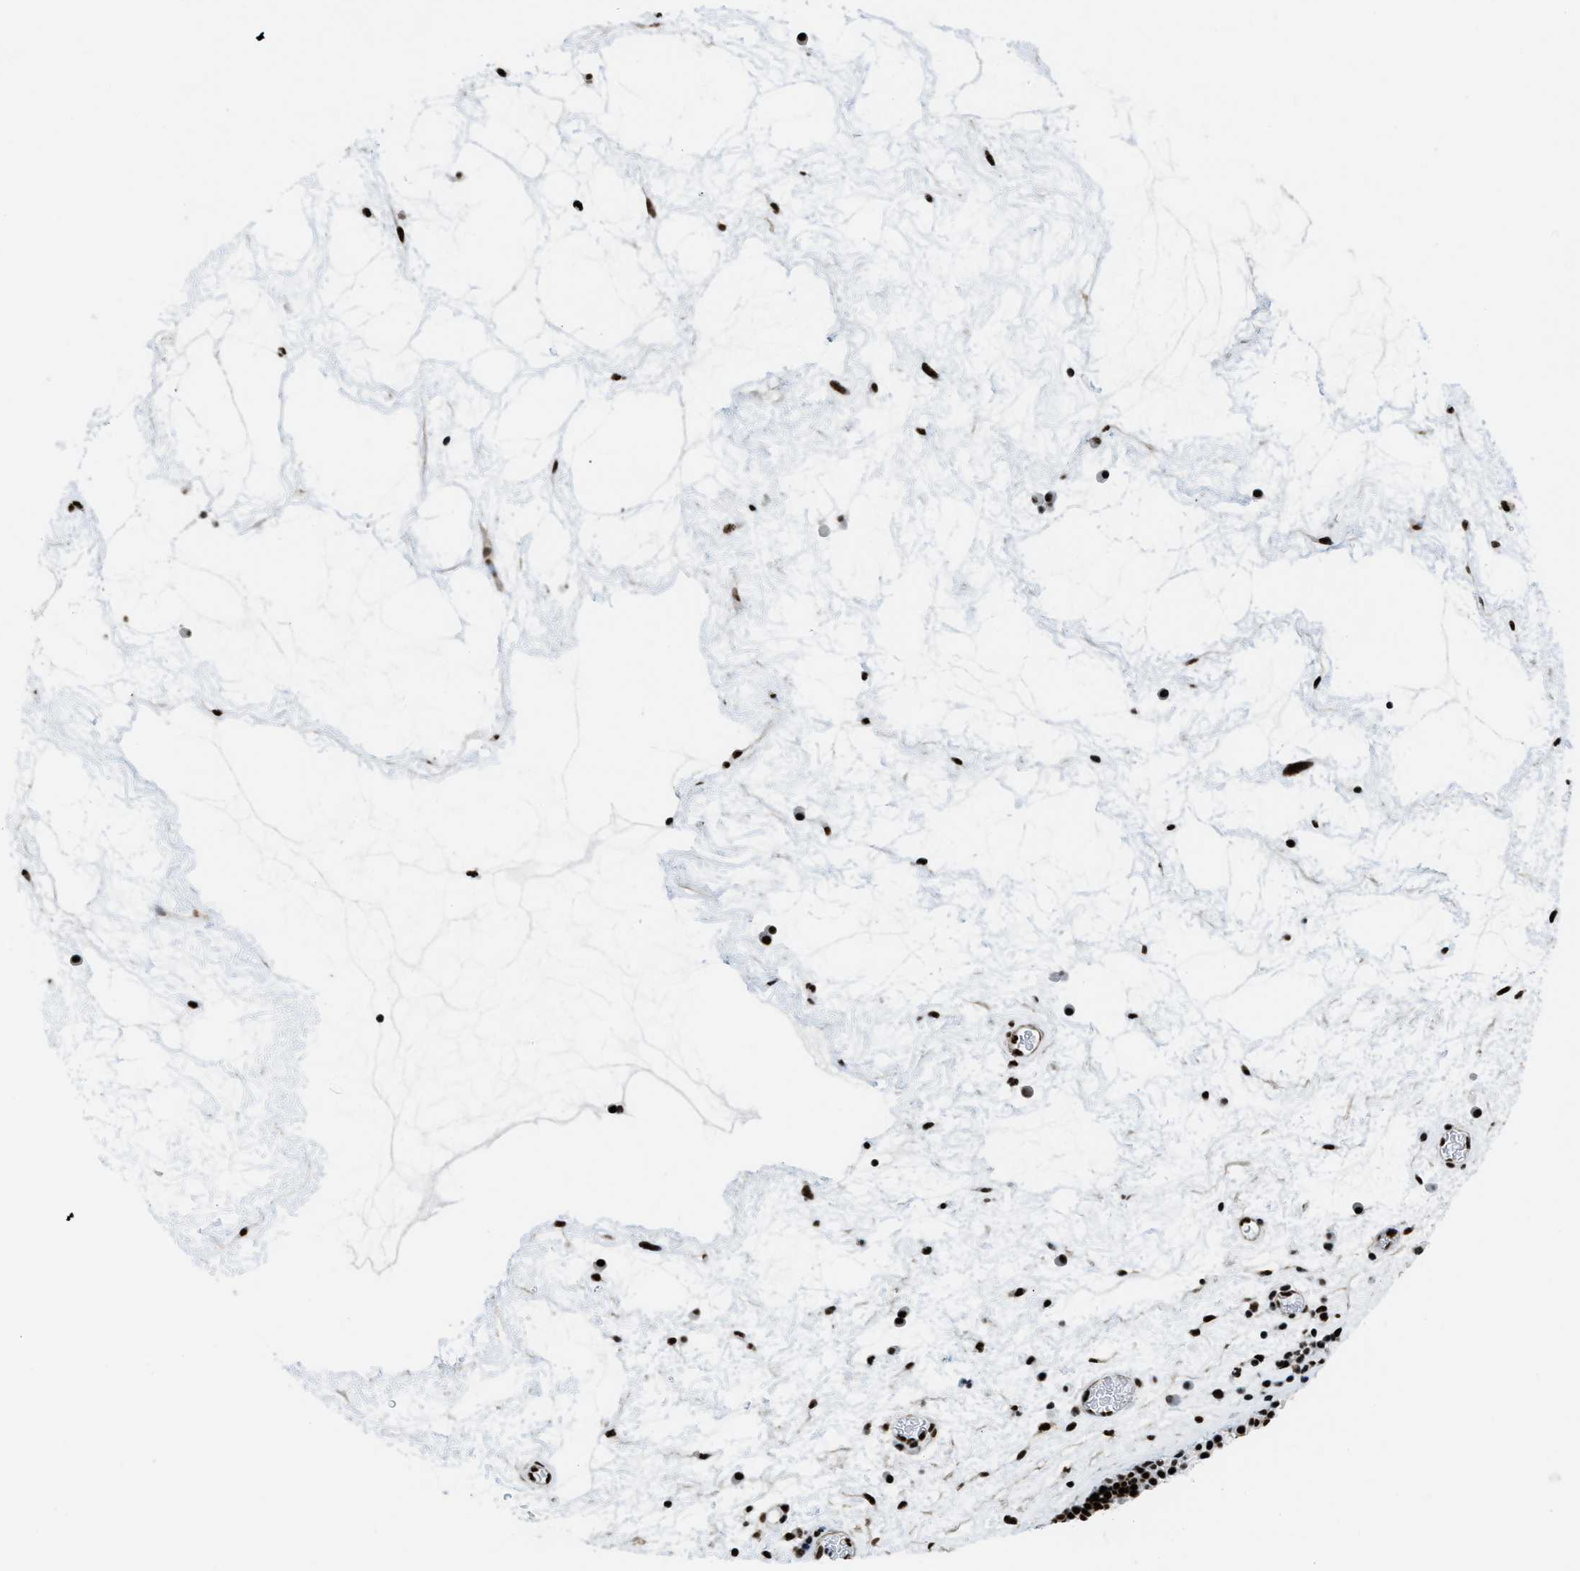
{"staining": {"intensity": "strong", "quantity": ">75%", "location": "nuclear"}, "tissue": "nasopharynx", "cell_type": "Respiratory epithelial cells", "image_type": "normal", "snomed": [{"axis": "morphology", "description": "Normal tissue, NOS"}, {"axis": "morphology", "description": "Inflammation, NOS"}, {"axis": "topography", "description": "Nasopharynx"}], "caption": "Unremarkable nasopharynx displays strong nuclear expression in approximately >75% of respiratory epithelial cells, visualized by immunohistochemistry.", "gene": "ZNF207", "patient": {"sex": "male", "age": 48}}